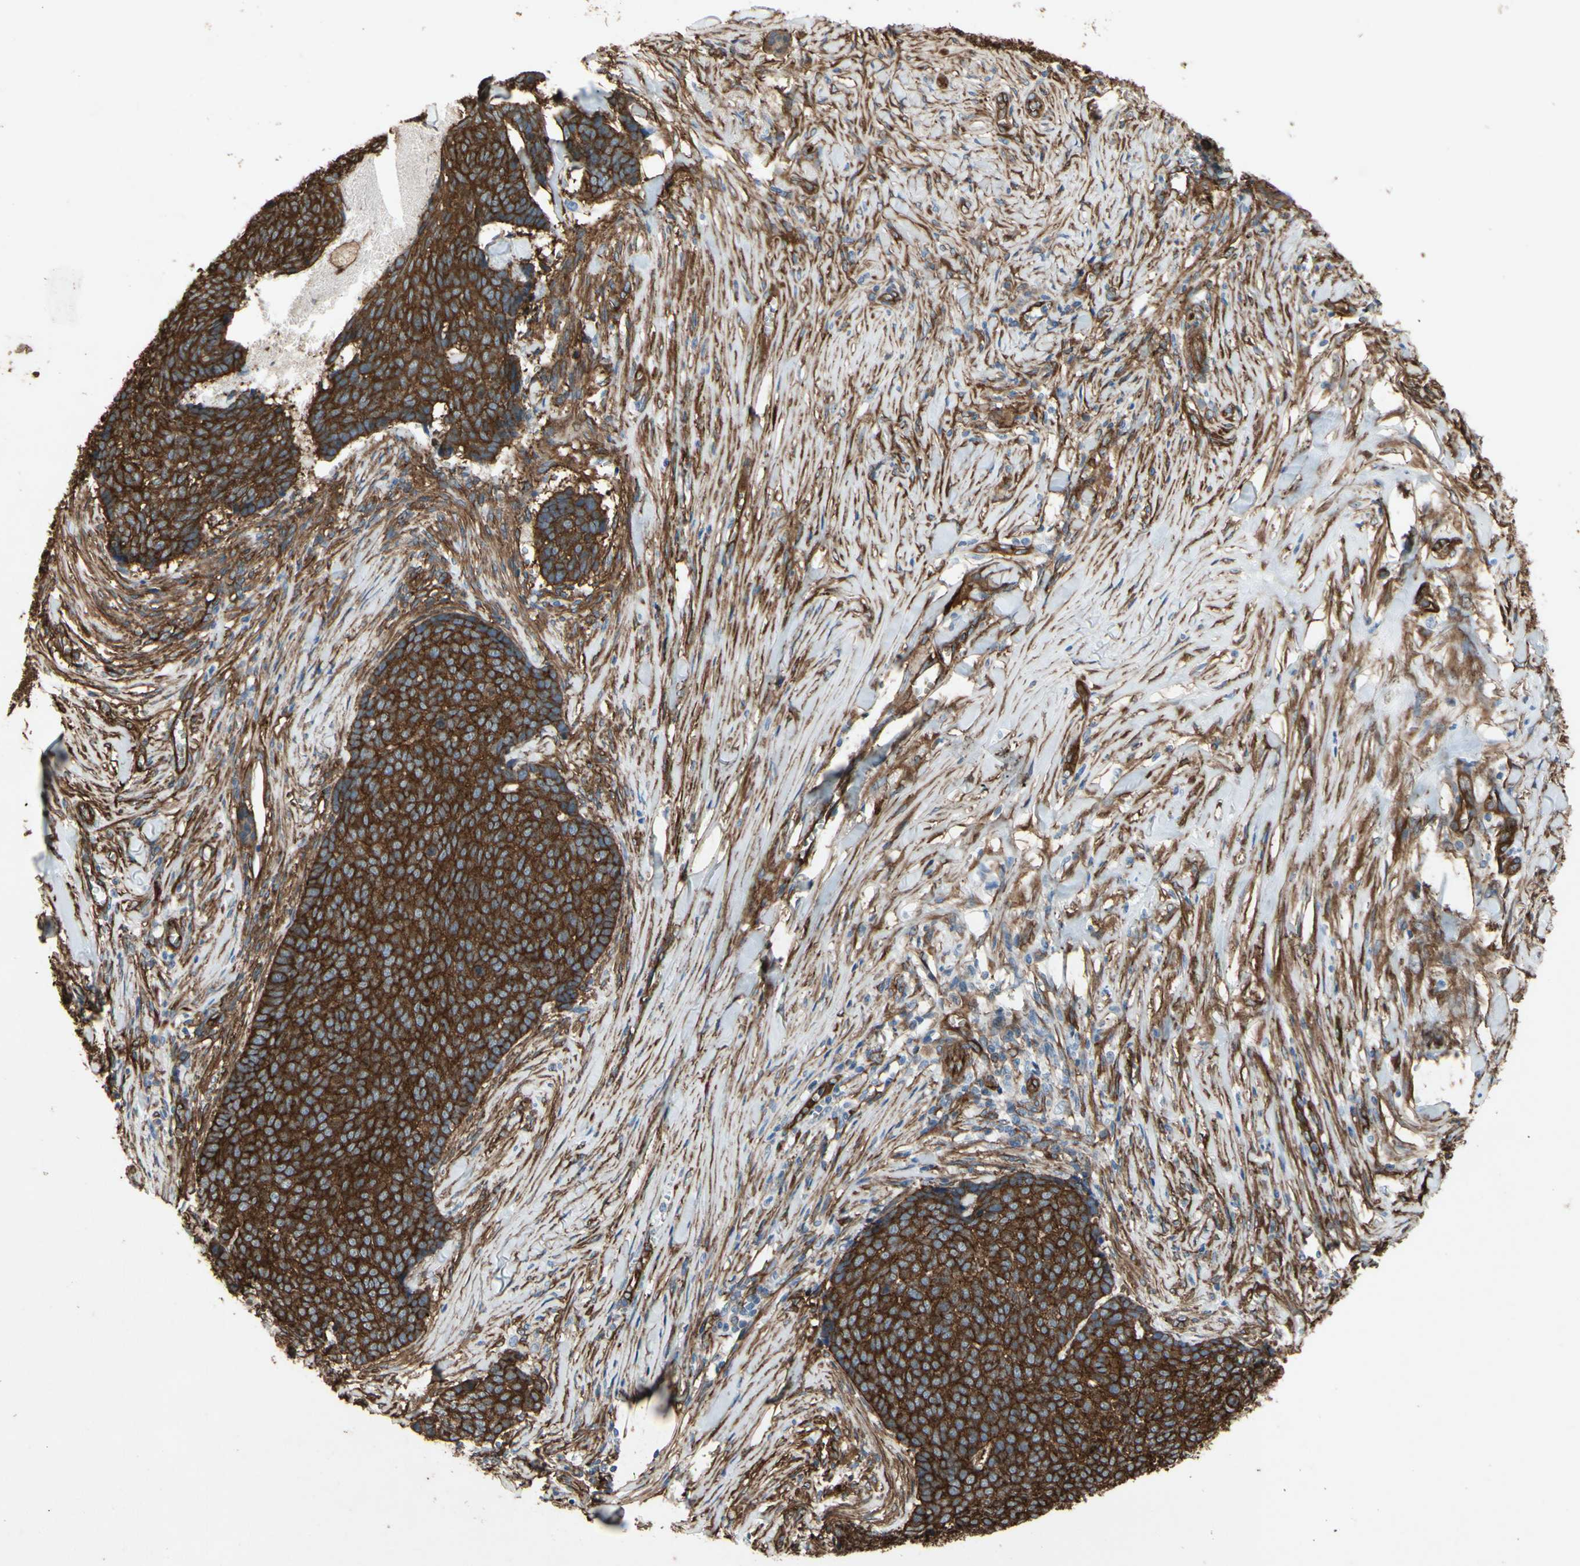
{"staining": {"intensity": "strong", "quantity": ">75%", "location": "cytoplasmic/membranous"}, "tissue": "skin cancer", "cell_type": "Tumor cells", "image_type": "cancer", "snomed": [{"axis": "morphology", "description": "Basal cell carcinoma"}, {"axis": "topography", "description": "Skin"}], "caption": "DAB (3,3'-diaminobenzidine) immunohistochemical staining of skin cancer reveals strong cytoplasmic/membranous protein staining in about >75% of tumor cells.", "gene": "CTTNBP2", "patient": {"sex": "male", "age": 84}}